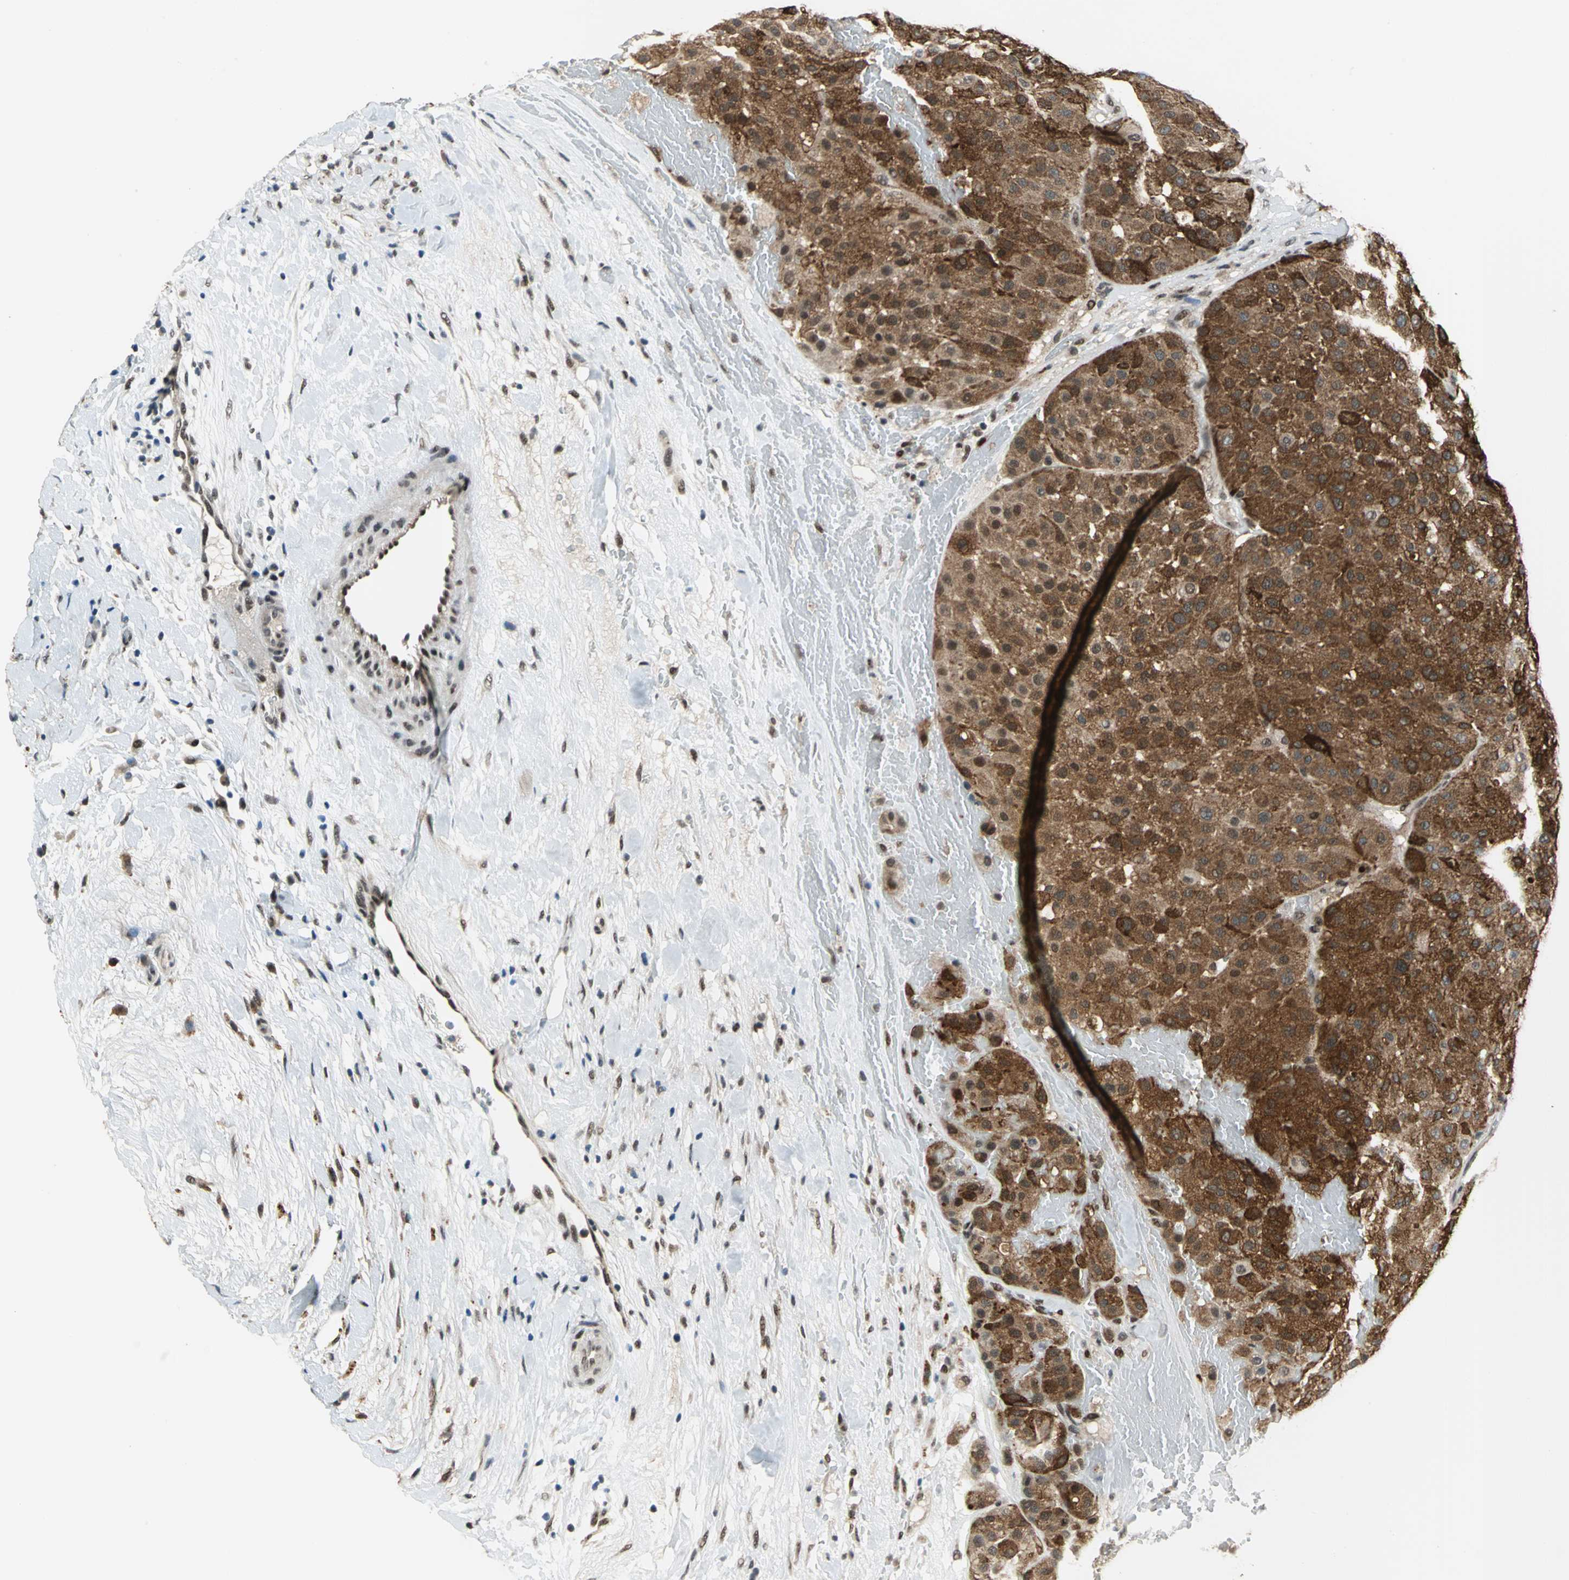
{"staining": {"intensity": "strong", "quantity": ">75%", "location": "cytoplasmic/membranous,nuclear"}, "tissue": "melanoma", "cell_type": "Tumor cells", "image_type": "cancer", "snomed": [{"axis": "morphology", "description": "Normal tissue, NOS"}, {"axis": "morphology", "description": "Malignant melanoma, Metastatic site"}, {"axis": "topography", "description": "Skin"}], "caption": "IHC photomicrograph of melanoma stained for a protein (brown), which displays high levels of strong cytoplasmic/membranous and nuclear expression in about >75% of tumor cells.", "gene": "ELF2", "patient": {"sex": "male", "age": 41}}